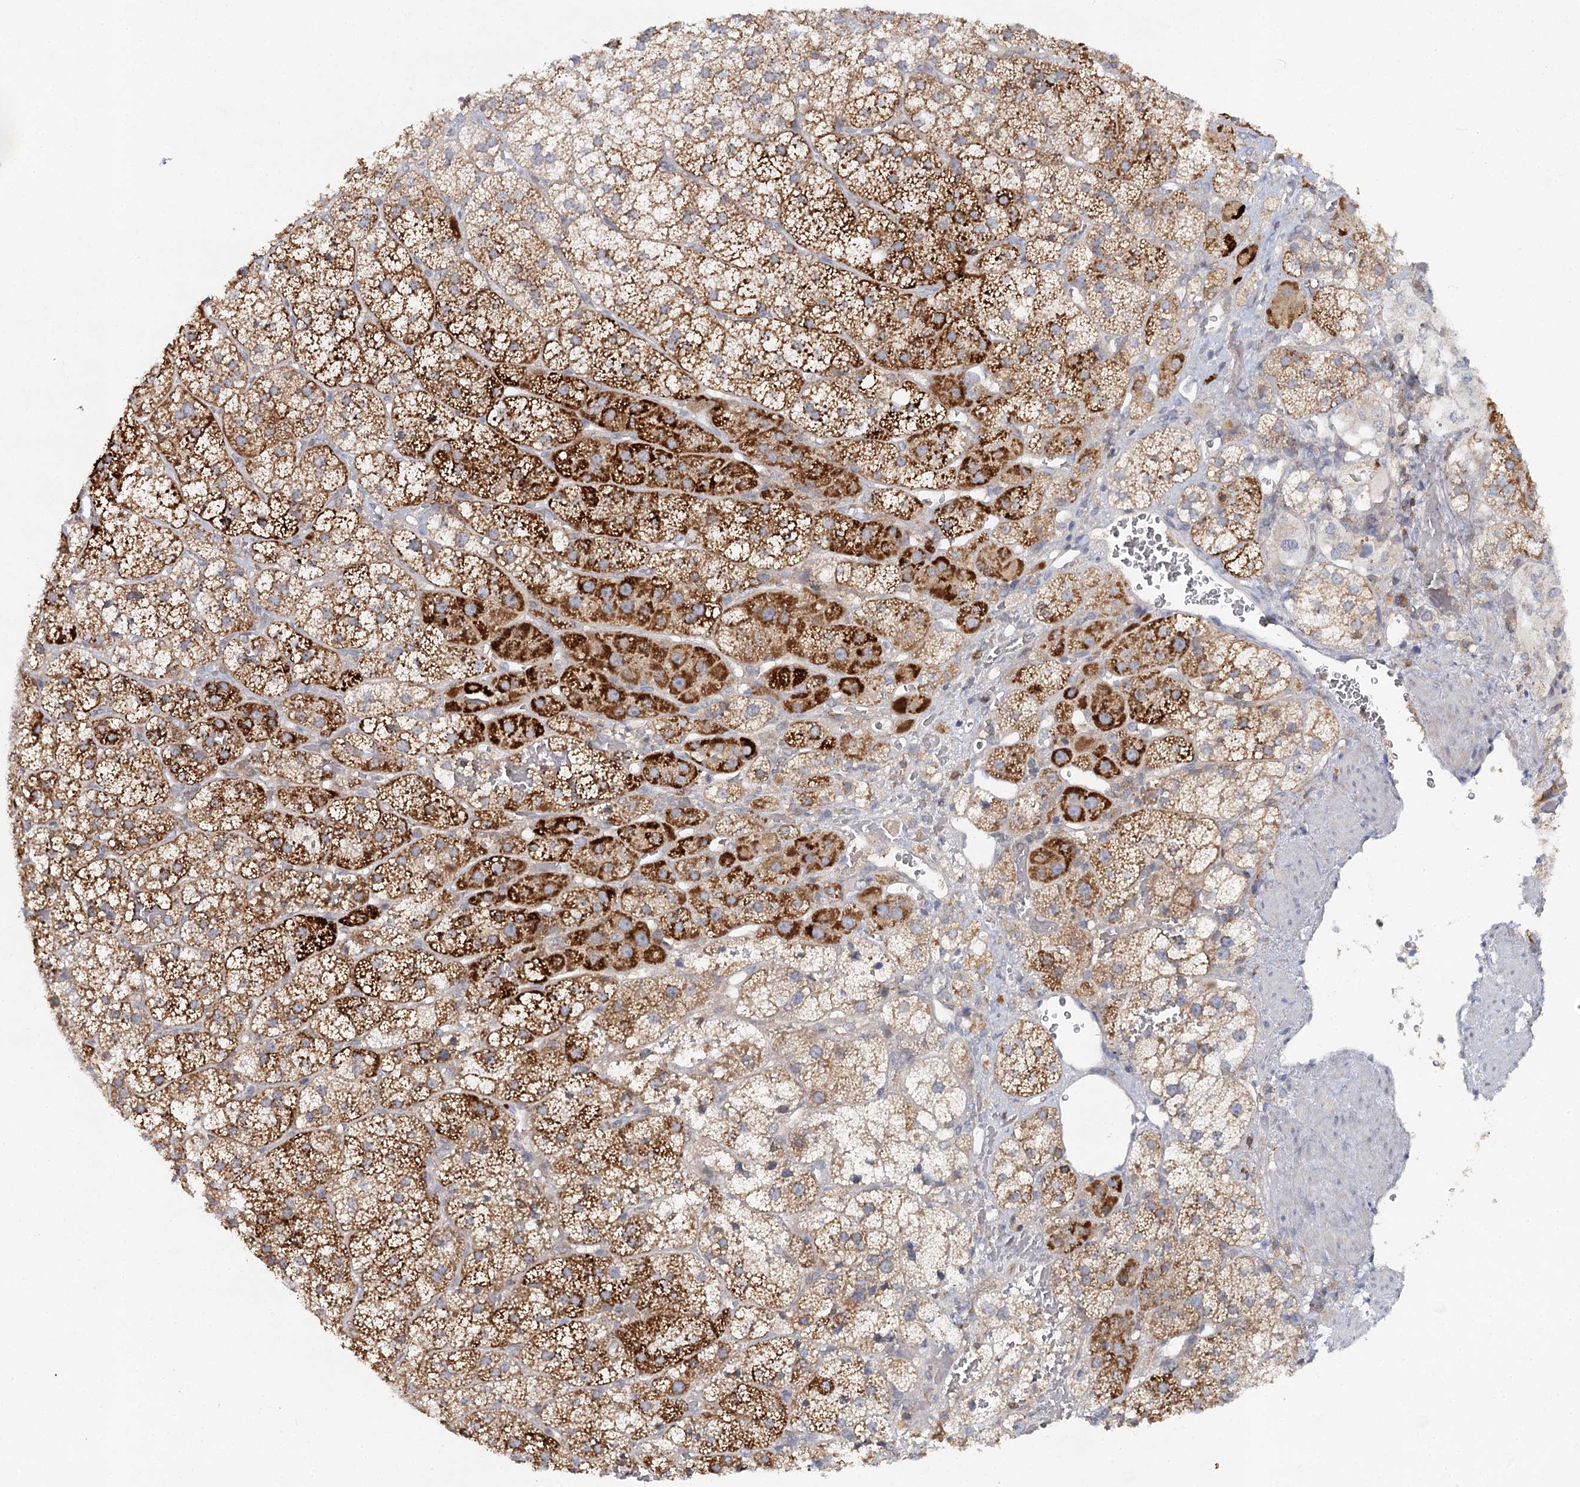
{"staining": {"intensity": "strong", "quantity": "<25%", "location": "cytoplasmic/membranous"}, "tissue": "adrenal gland", "cell_type": "Glandular cells", "image_type": "normal", "snomed": [{"axis": "morphology", "description": "Normal tissue, NOS"}, {"axis": "topography", "description": "Adrenal gland"}], "caption": "High-power microscopy captured an immunohistochemistry photomicrograph of benign adrenal gland, revealing strong cytoplasmic/membranous staining in about <25% of glandular cells.", "gene": "SLC41A2", "patient": {"sex": "female", "age": 44}}